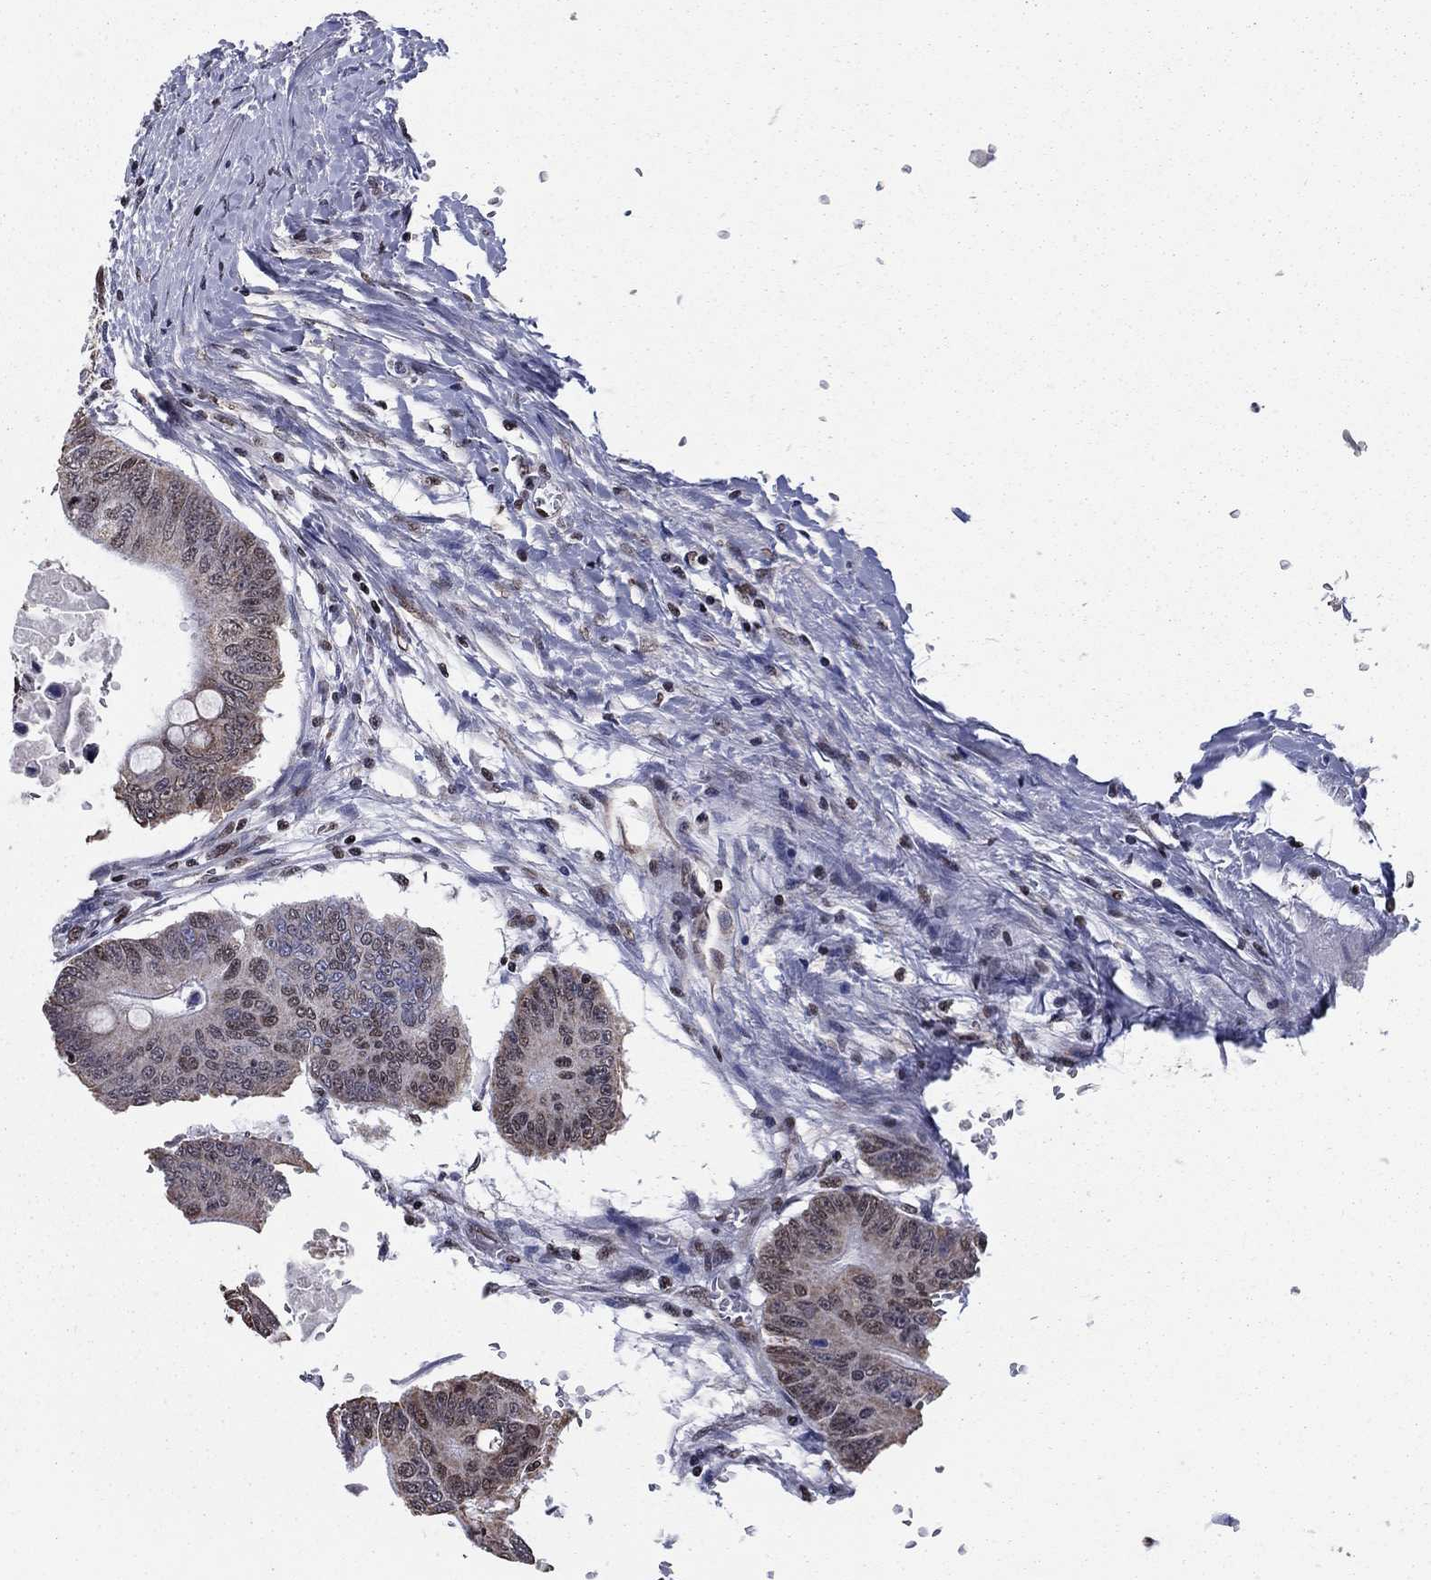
{"staining": {"intensity": "weak", "quantity": "25%-75%", "location": "nuclear"}, "tissue": "colorectal cancer", "cell_type": "Tumor cells", "image_type": "cancer", "snomed": [{"axis": "morphology", "description": "Adenocarcinoma, NOS"}, {"axis": "topography", "description": "Rectum"}], "caption": "This micrograph displays immunohistochemistry staining of colorectal adenocarcinoma, with low weak nuclear expression in approximately 25%-75% of tumor cells.", "gene": "N4BP2", "patient": {"sex": "male", "age": 59}}